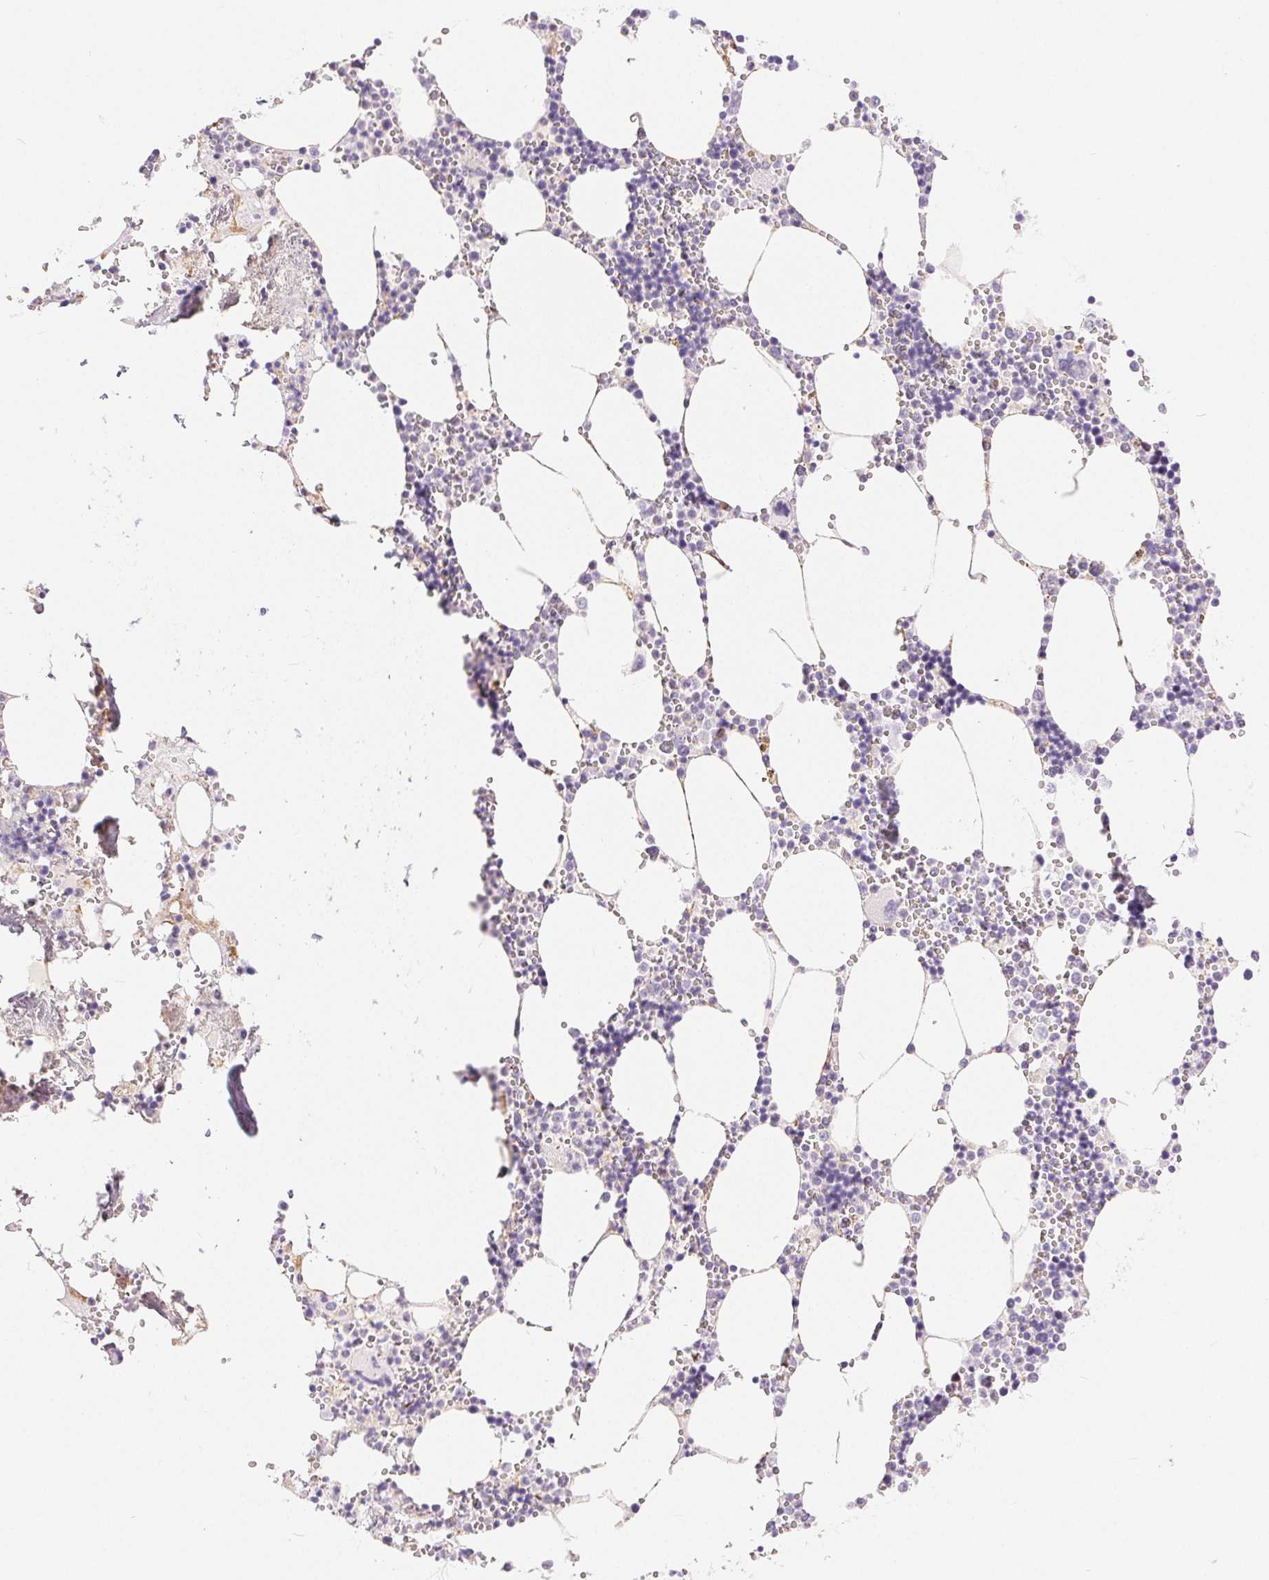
{"staining": {"intensity": "negative", "quantity": "none", "location": "none"}, "tissue": "bone marrow", "cell_type": "Hematopoietic cells", "image_type": "normal", "snomed": [{"axis": "morphology", "description": "Normal tissue, NOS"}, {"axis": "topography", "description": "Bone marrow"}], "caption": "DAB (3,3'-diaminobenzidine) immunohistochemical staining of benign bone marrow exhibits no significant positivity in hematopoietic cells.", "gene": "GFAP", "patient": {"sex": "male", "age": 54}}